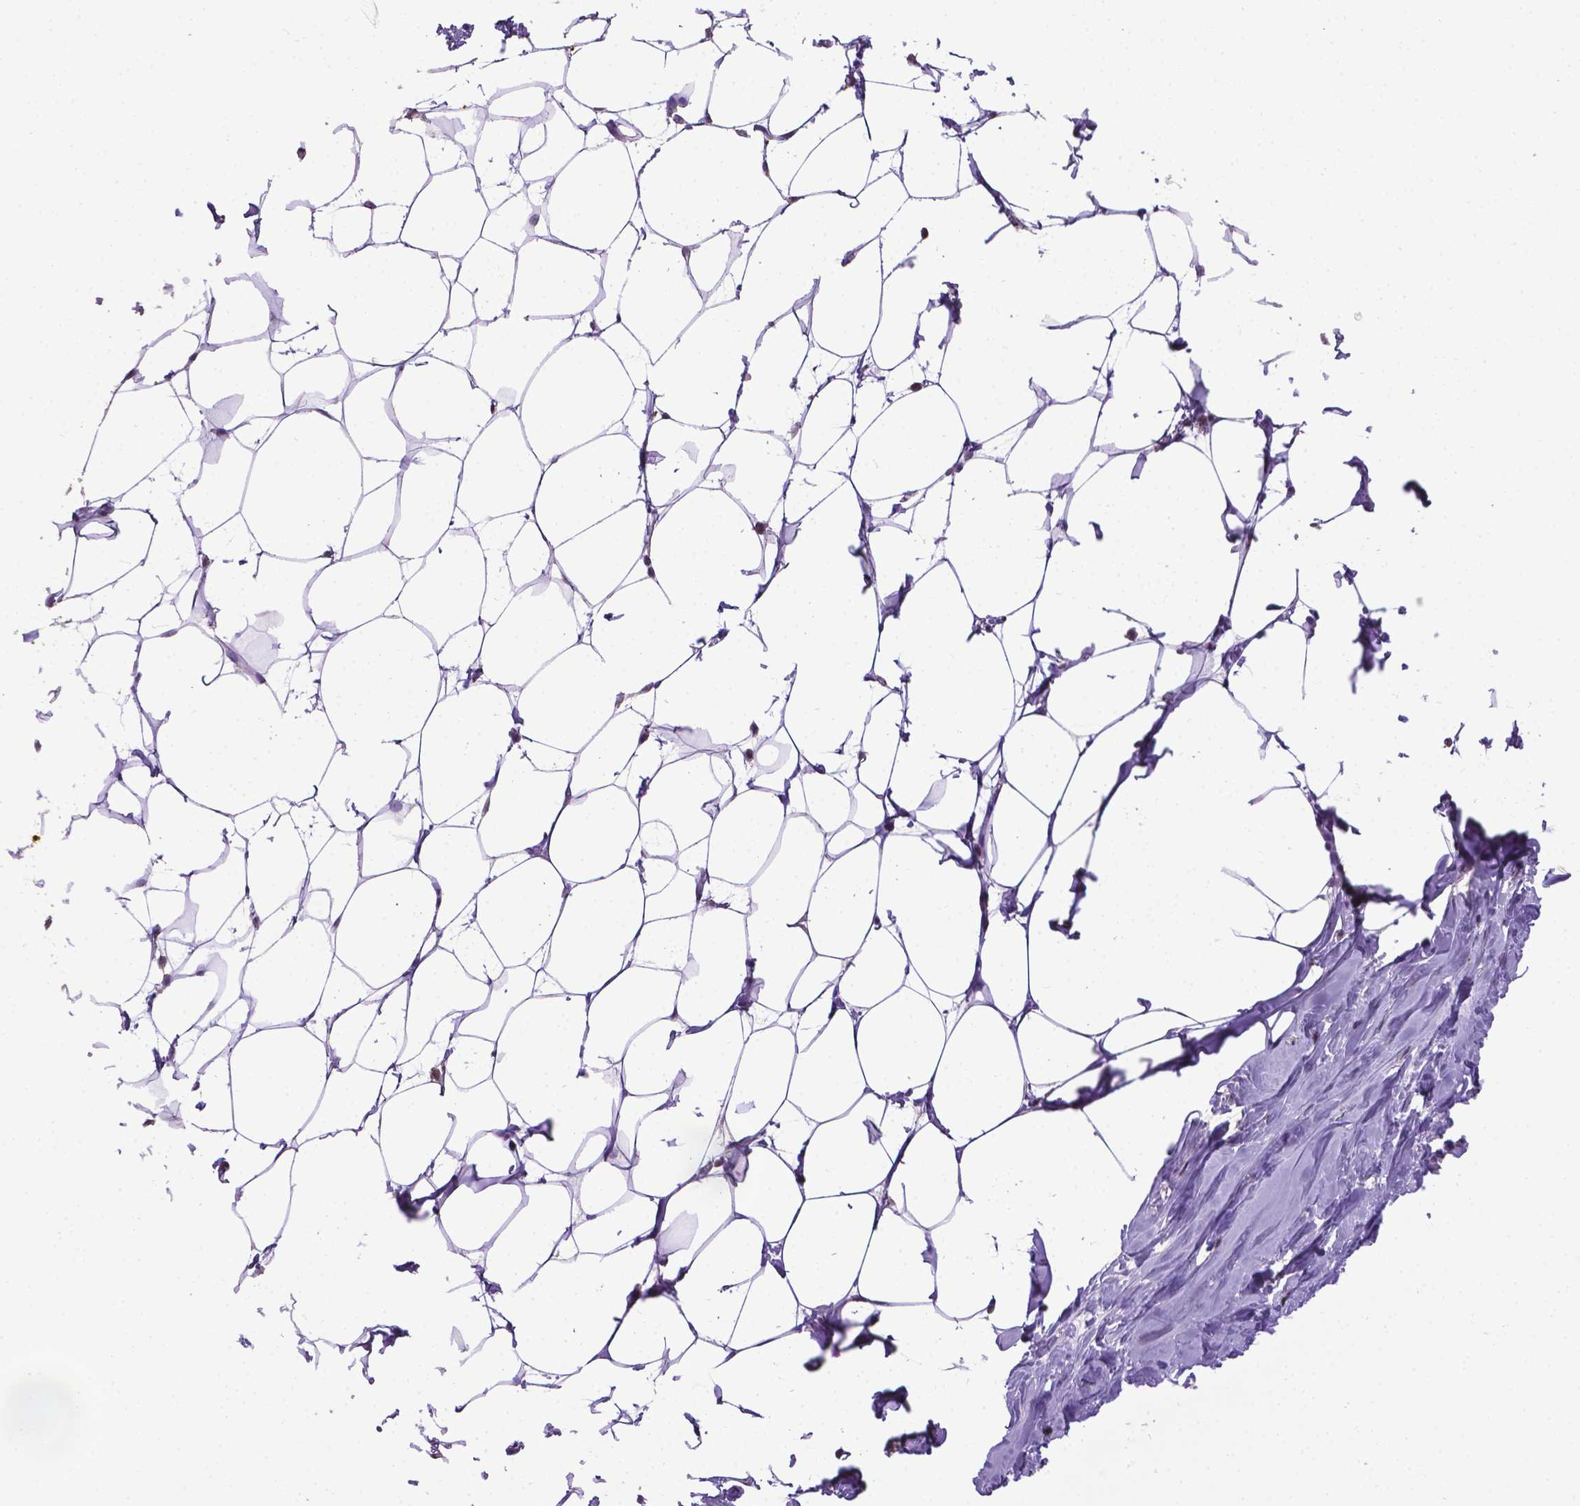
{"staining": {"intensity": "negative", "quantity": "none", "location": "none"}, "tissue": "breast", "cell_type": "Adipocytes", "image_type": "normal", "snomed": [{"axis": "morphology", "description": "Normal tissue, NOS"}, {"axis": "topography", "description": "Breast"}], "caption": "High magnification brightfield microscopy of normal breast stained with DAB (3,3'-diaminobenzidine) (brown) and counterstained with hematoxylin (blue): adipocytes show no significant staining. Brightfield microscopy of immunohistochemistry (IHC) stained with DAB (brown) and hematoxylin (blue), captured at high magnification.", "gene": "CPM", "patient": {"sex": "female", "age": 27}}